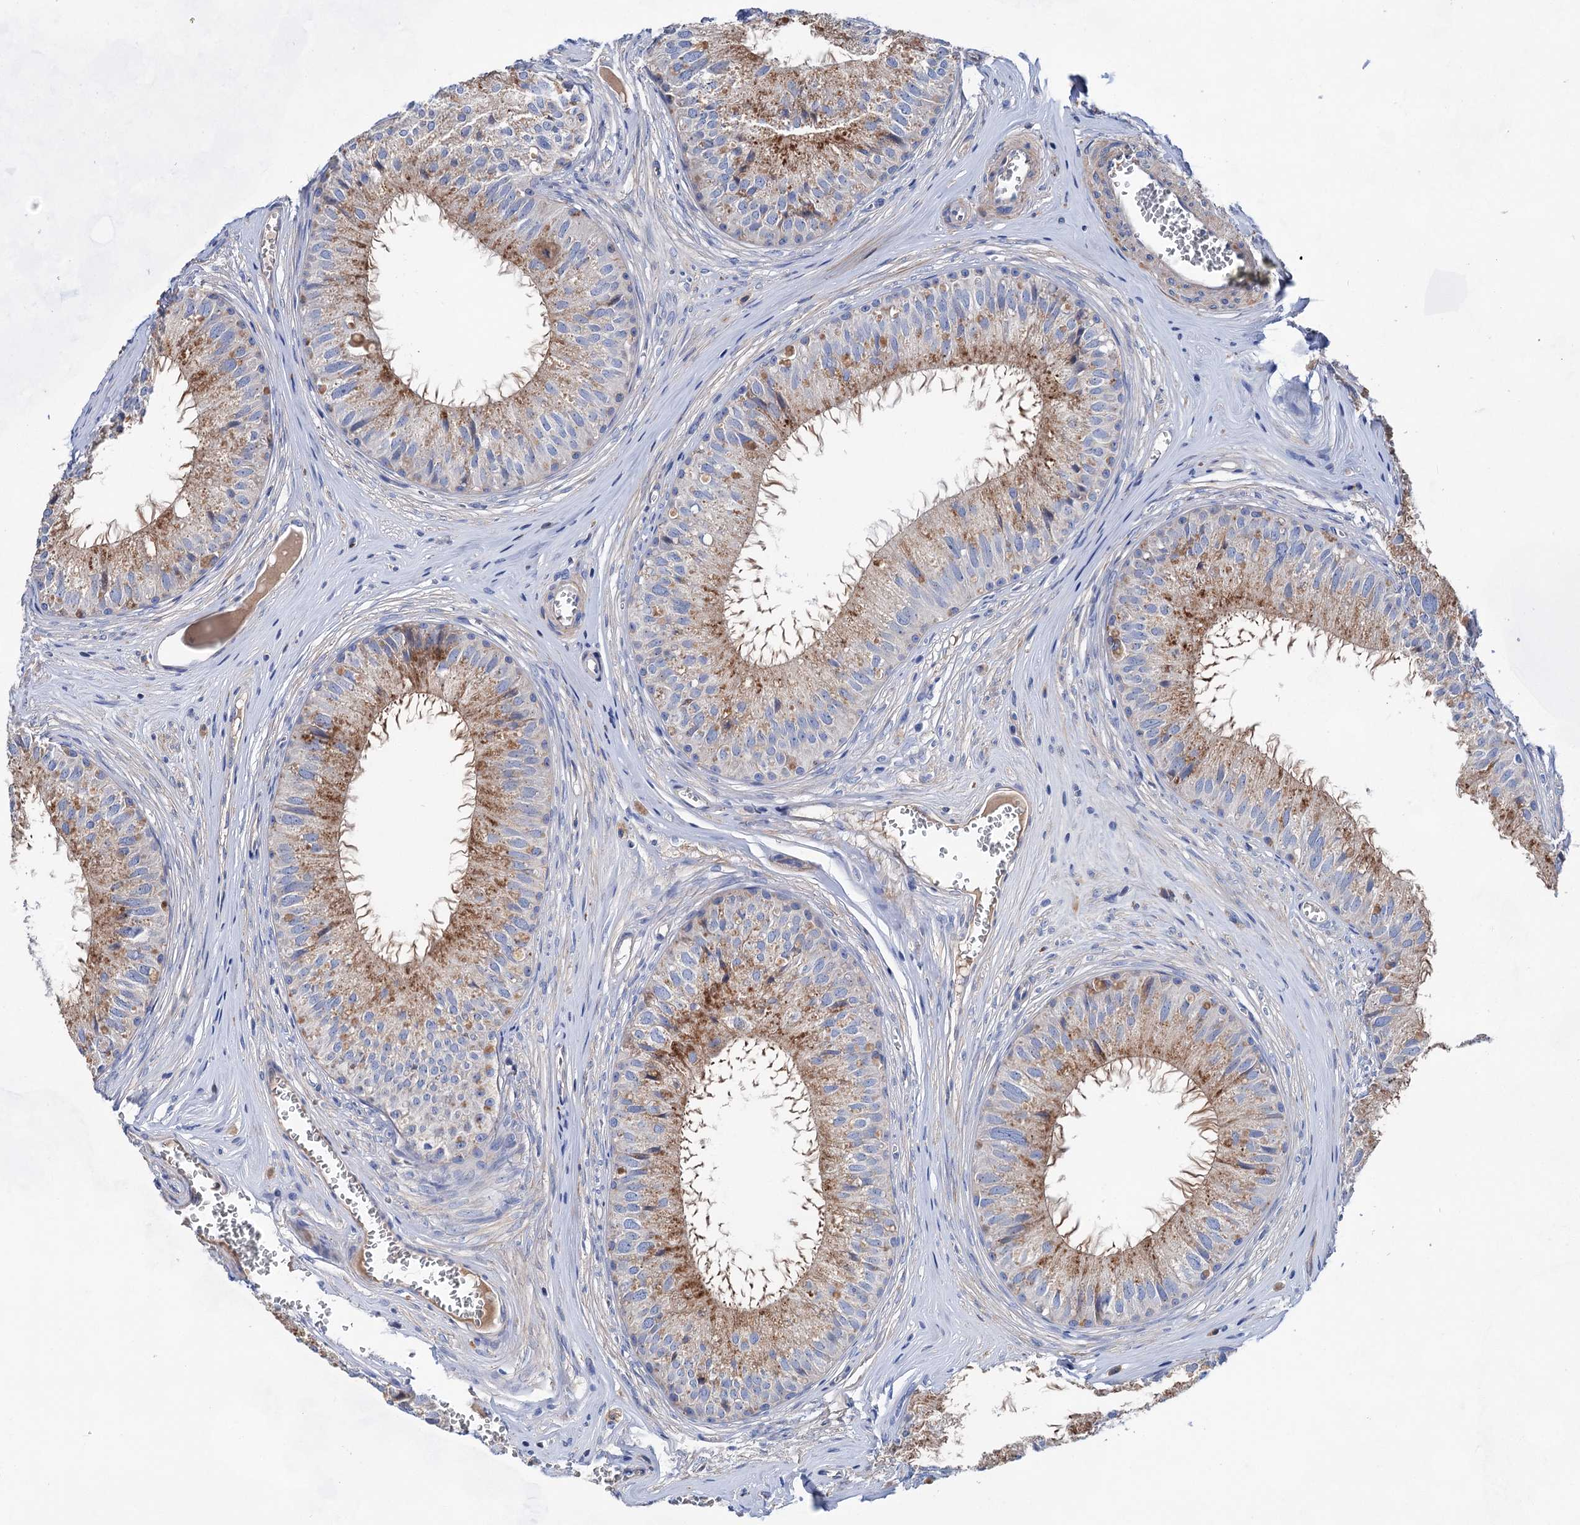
{"staining": {"intensity": "moderate", "quantity": ">75%", "location": "cytoplasmic/membranous"}, "tissue": "epididymis", "cell_type": "Glandular cells", "image_type": "normal", "snomed": [{"axis": "morphology", "description": "Normal tissue, NOS"}, {"axis": "topography", "description": "Epididymis"}], "caption": "Immunohistochemical staining of benign epididymis shows >75% levels of moderate cytoplasmic/membranous protein expression in approximately >75% of glandular cells.", "gene": "GPR155", "patient": {"sex": "male", "age": 36}}